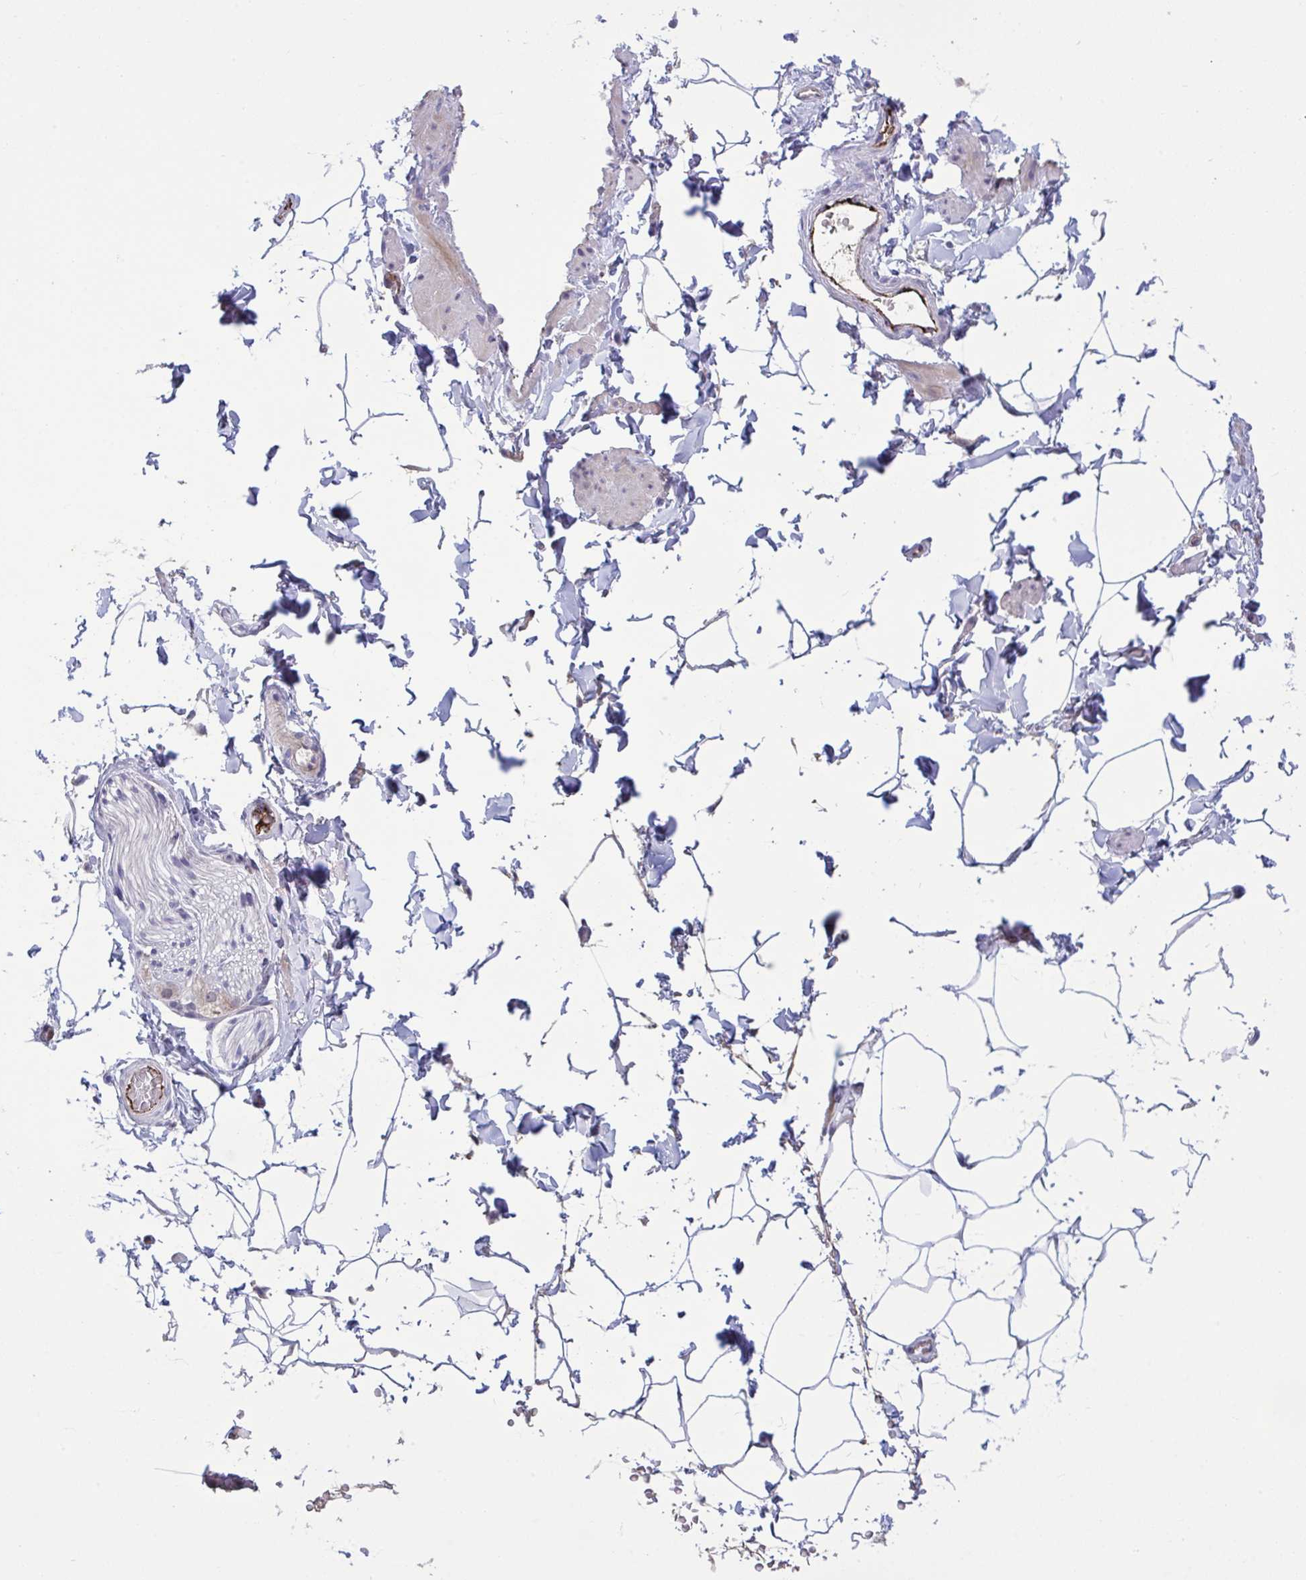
{"staining": {"intensity": "negative", "quantity": "none", "location": "none"}, "tissue": "adipose tissue", "cell_type": "Adipocytes", "image_type": "normal", "snomed": [{"axis": "morphology", "description": "Normal tissue, NOS"}, {"axis": "topography", "description": "Epididymis"}, {"axis": "topography", "description": "Peripheral nerve tissue"}], "caption": "Immunohistochemical staining of normal human adipose tissue exhibits no significant expression in adipocytes. Nuclei are stained in blue.", "gene": "CD101", "patient": {"sex": "male", "age": 32}}